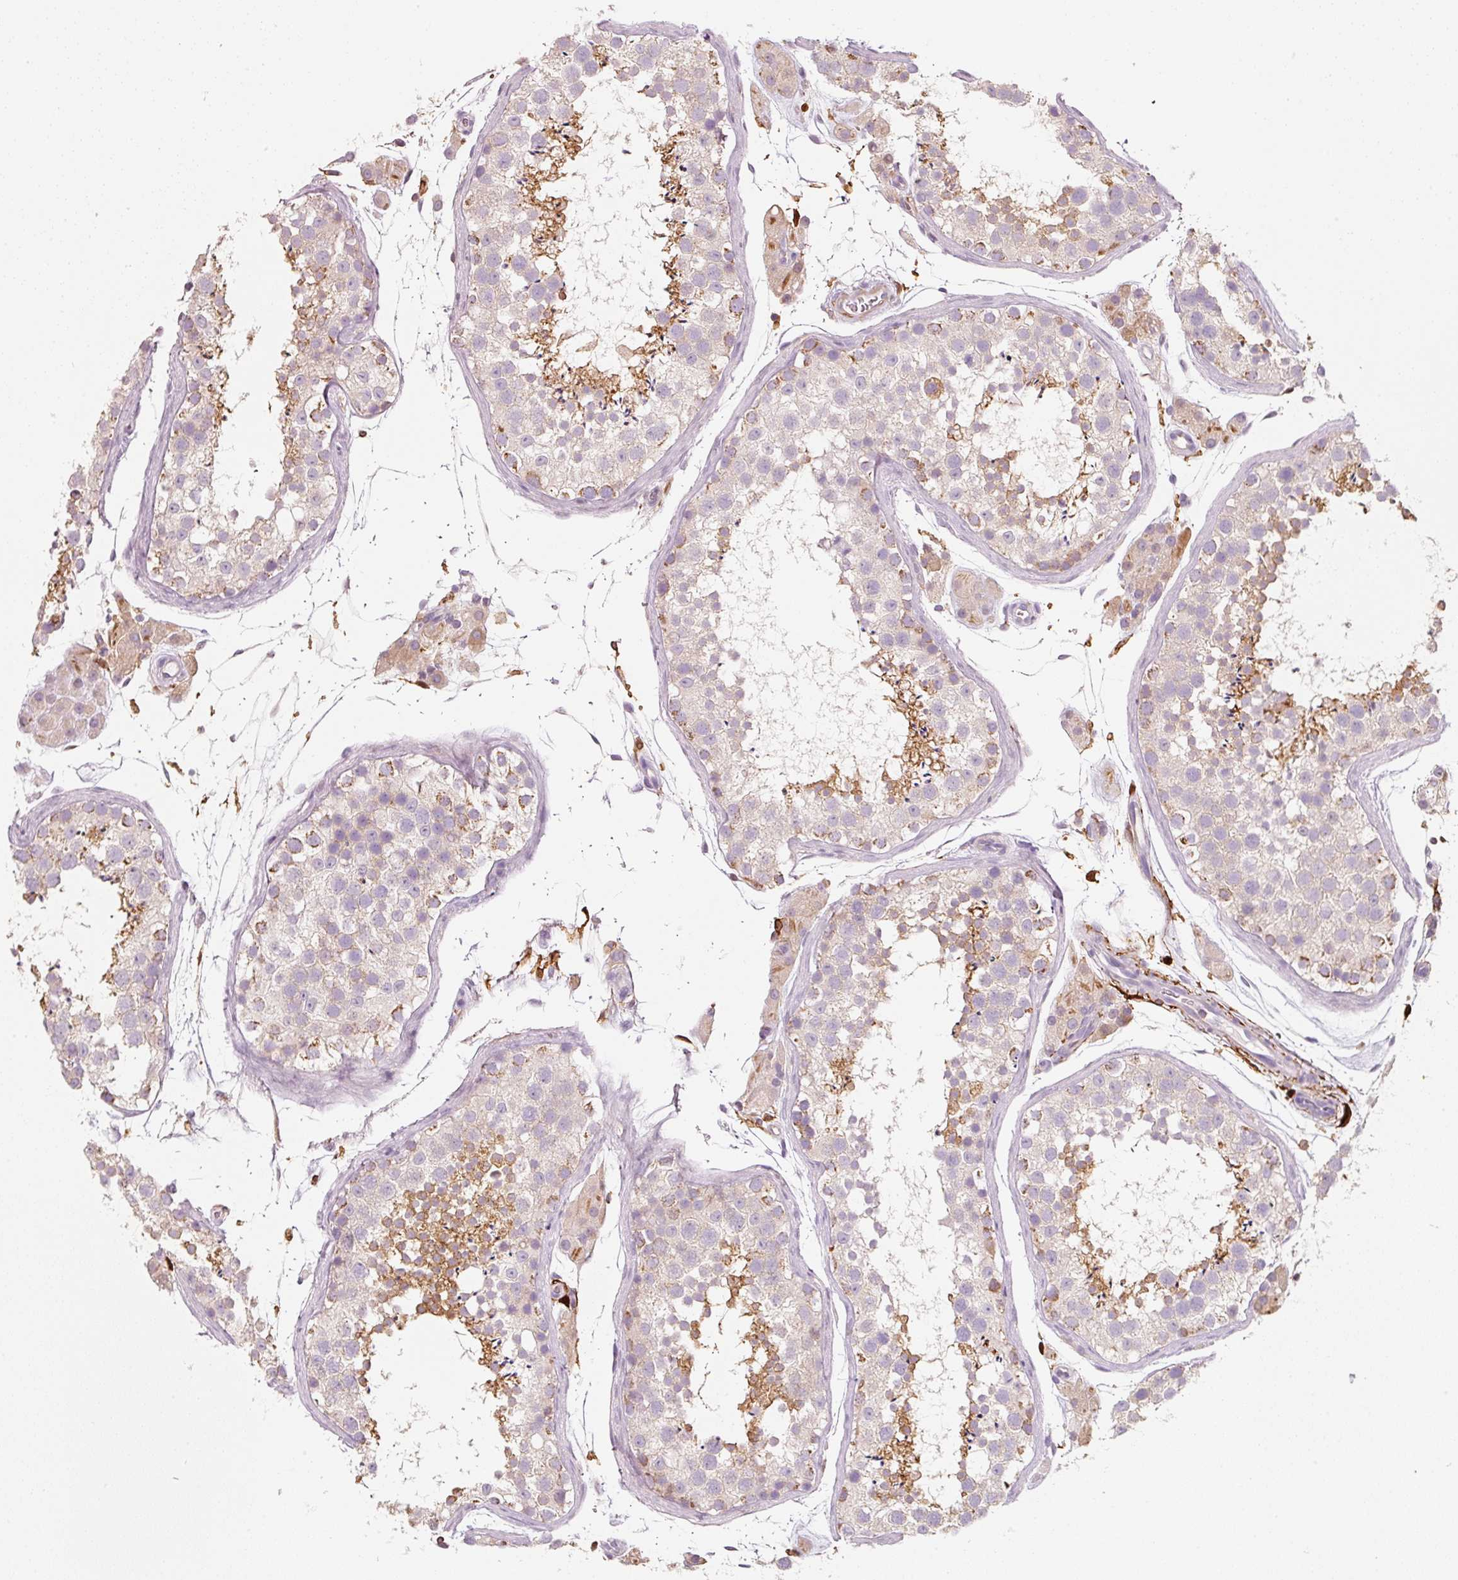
{"staining": {"intensity": "moderate", "quantity": "<25%", "location": "cytoplasmic/membranous"}, "tissue": "testis", "cell_type": "Cells in seminiferous ducts", "image_type": "normal", "snomed": [{"axis": "morphology", "description": "Normal tissue, NOS"}, {"axis": "topography", "description": "Testis"}], "caption": "IHC of benign testis reveals low levels of moderate cytoplasmic/membranous positivity in about <25% of cells in seminiferous ducts. (Stains: DAB in brown, nuclei in blue, Microscopy: brightfield microscopy at high magnification).", "gene": "IQGAP2", "patient": {"sex": "male", "age": 41}}